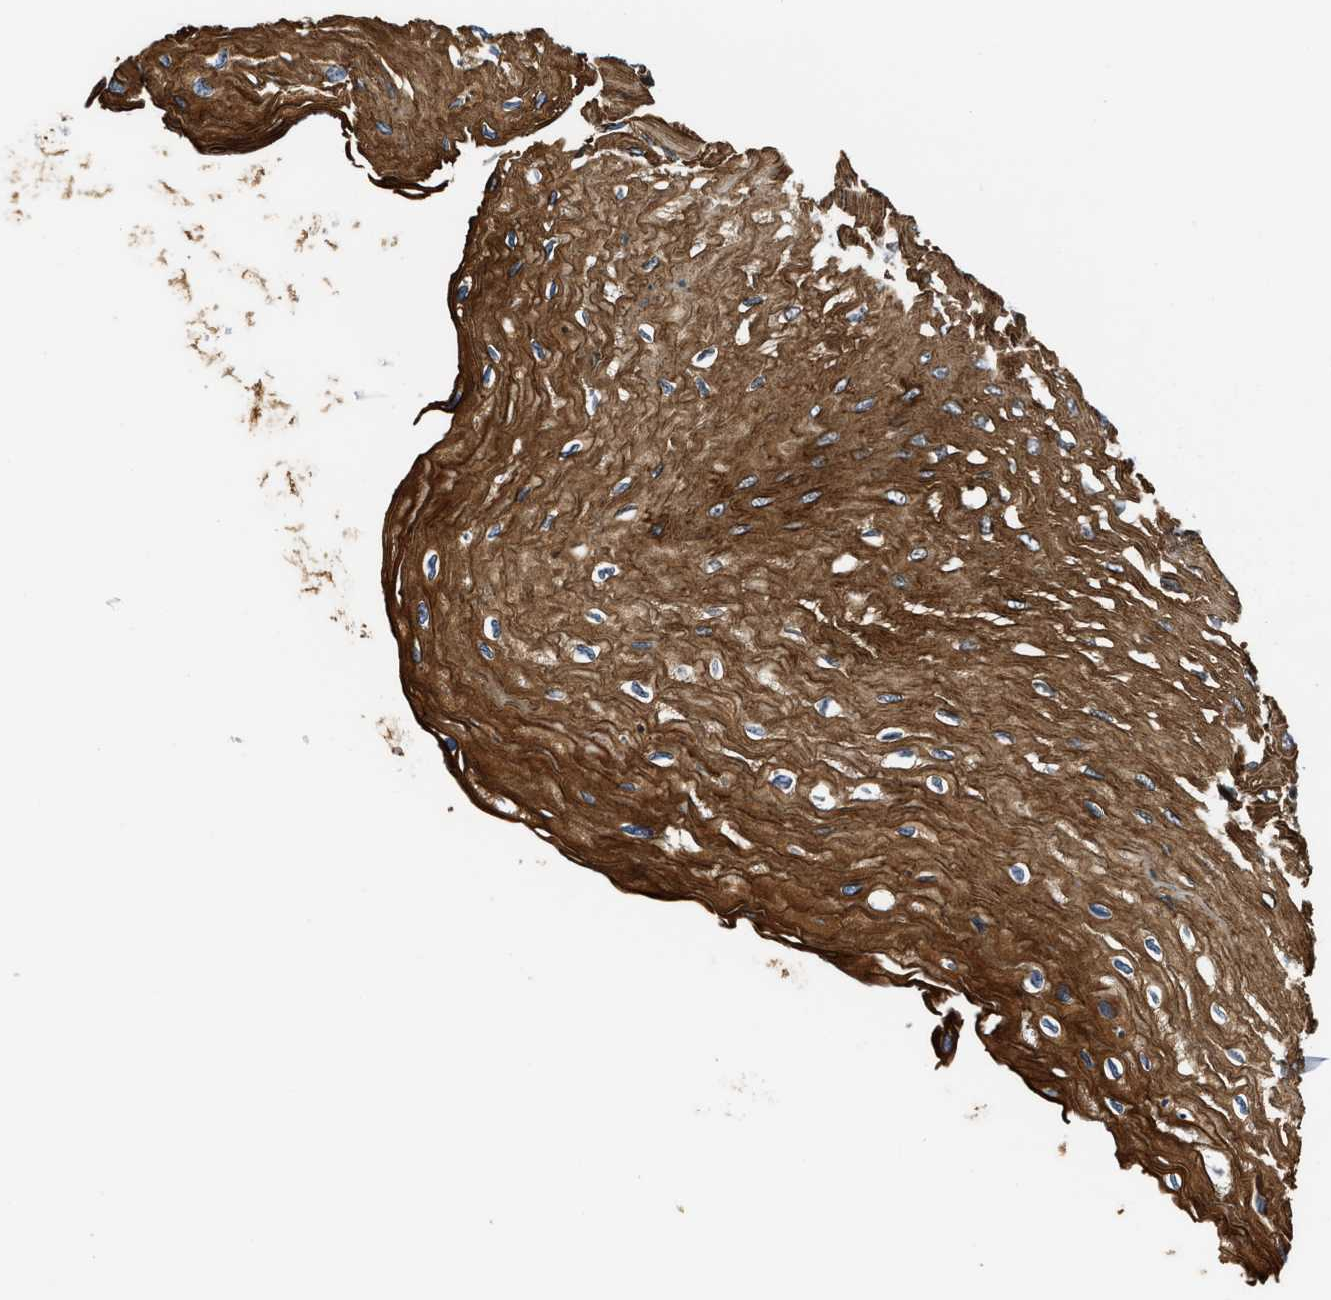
{"staining": {"intensity": "strong", "quantity": ">75%", "location": "cytoplasmic/membranous,nuclear"}, "tissue": "esophagus", "cell_type": "Squamous epithelial cells", "image_type": "normal", "snomed": [{"axis": "morphology", "description": "Normal tissue, NOS"}, {"axis": "topography", "description": "Esophagus"}], "caption": "The photomicrograph reveals immunohistochemical staining of normal esophagus. There is strong cytoplasmic/membranous,nuclear expression is seen in about >75% of squamous epithelial cells.", "gene": "ALDH3A2", "patient": {"sex": "female", "age": 72}}